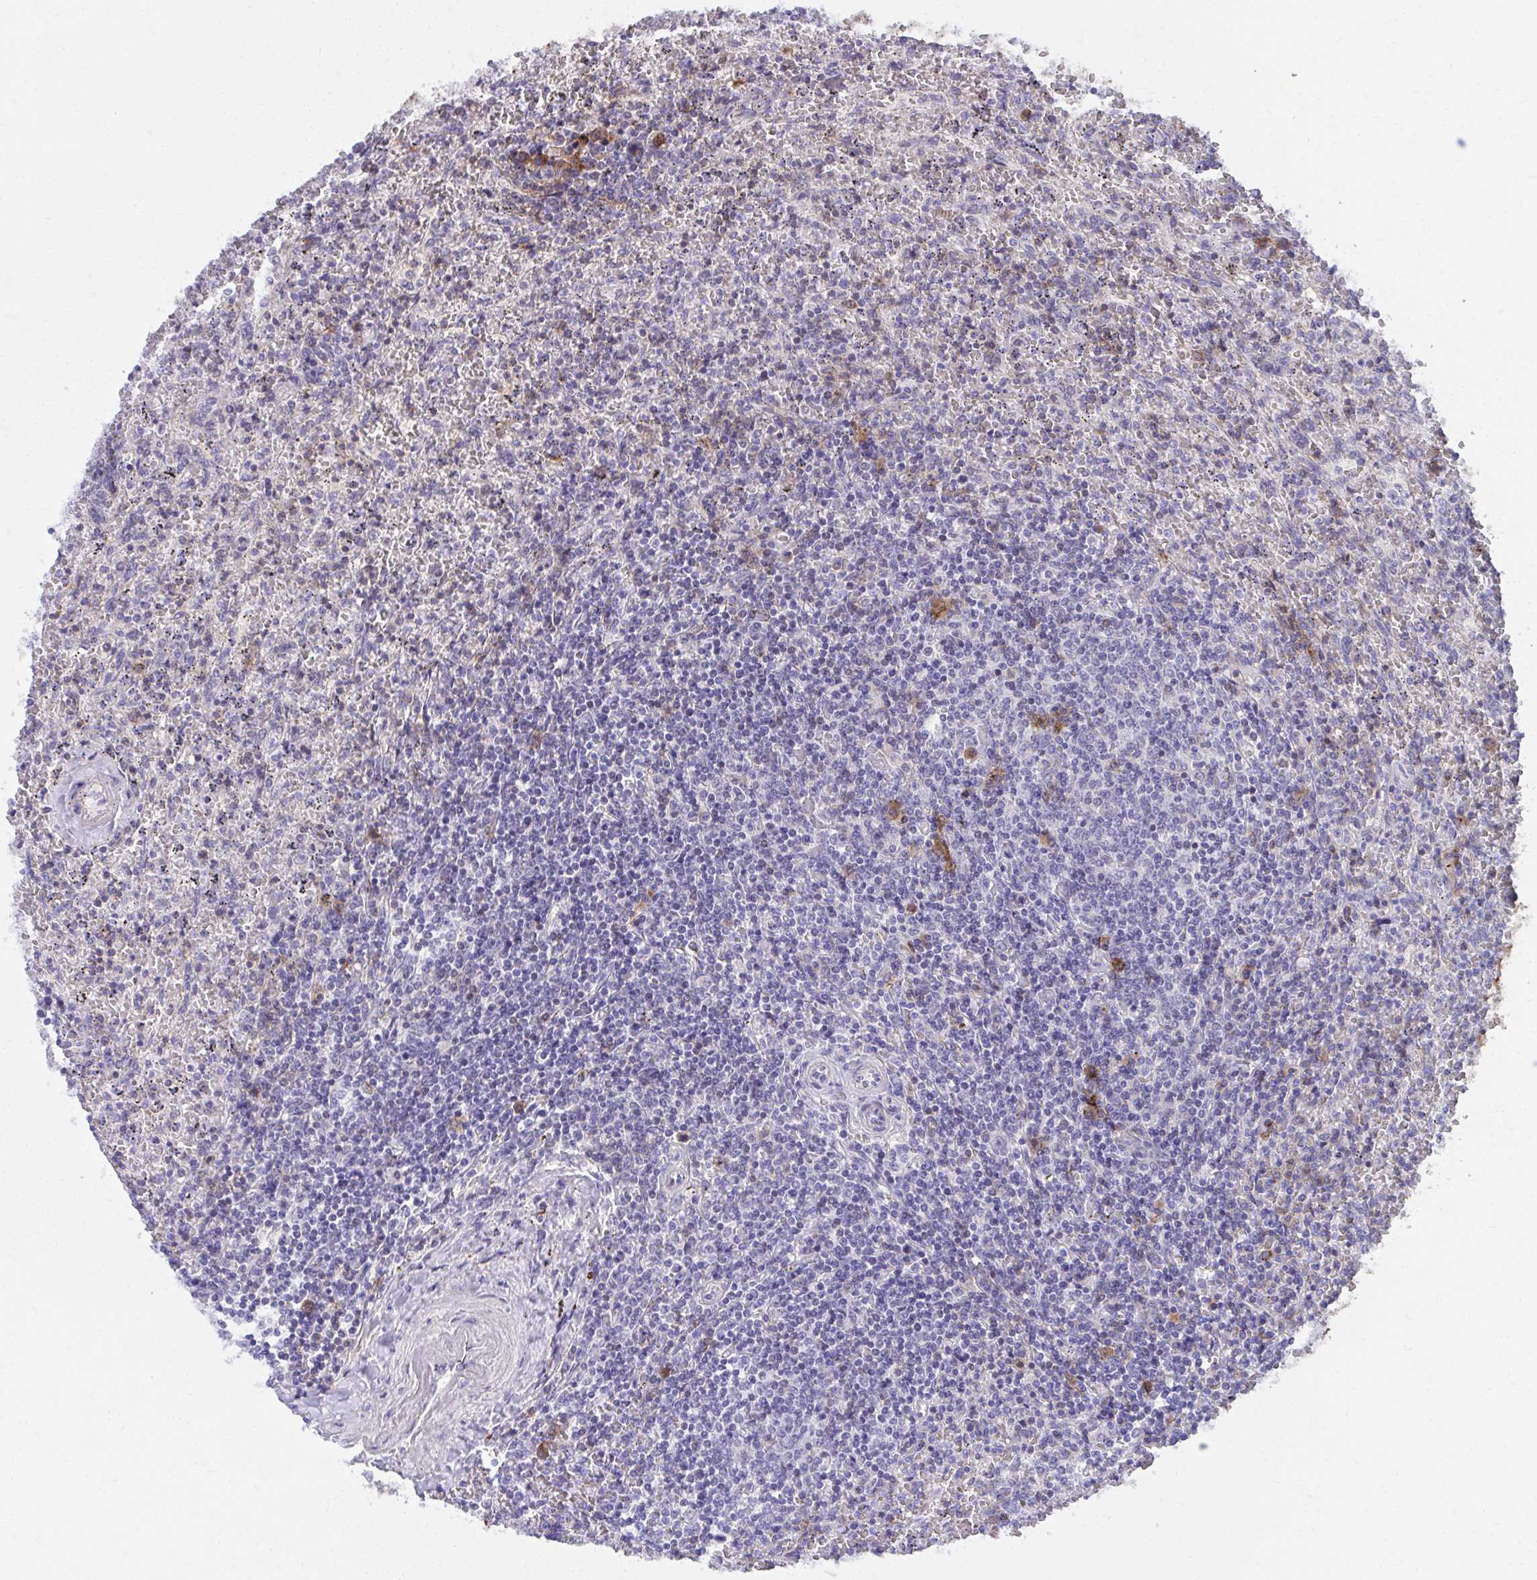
{"staining": {"intensity": "negative", "quantity": "none", "location": "none"}, "tissue": "lymphoma", "cell_type": "Tumor cells", "image_type": "cancer", "snomed": [{"axis": "morphology", "description": "Malignant lymphoma, non-Hodgkin's type, Low grade"}, {"axis": "topography", "description": "Spleen"}], "caption": "Protein analysis of low-grade malignant lymphoma, non-Hodgkin's type shows no significant staining in tumor cells.", "gene": "SLAMF7", "patient": {"sex": "female", "age": 64}}